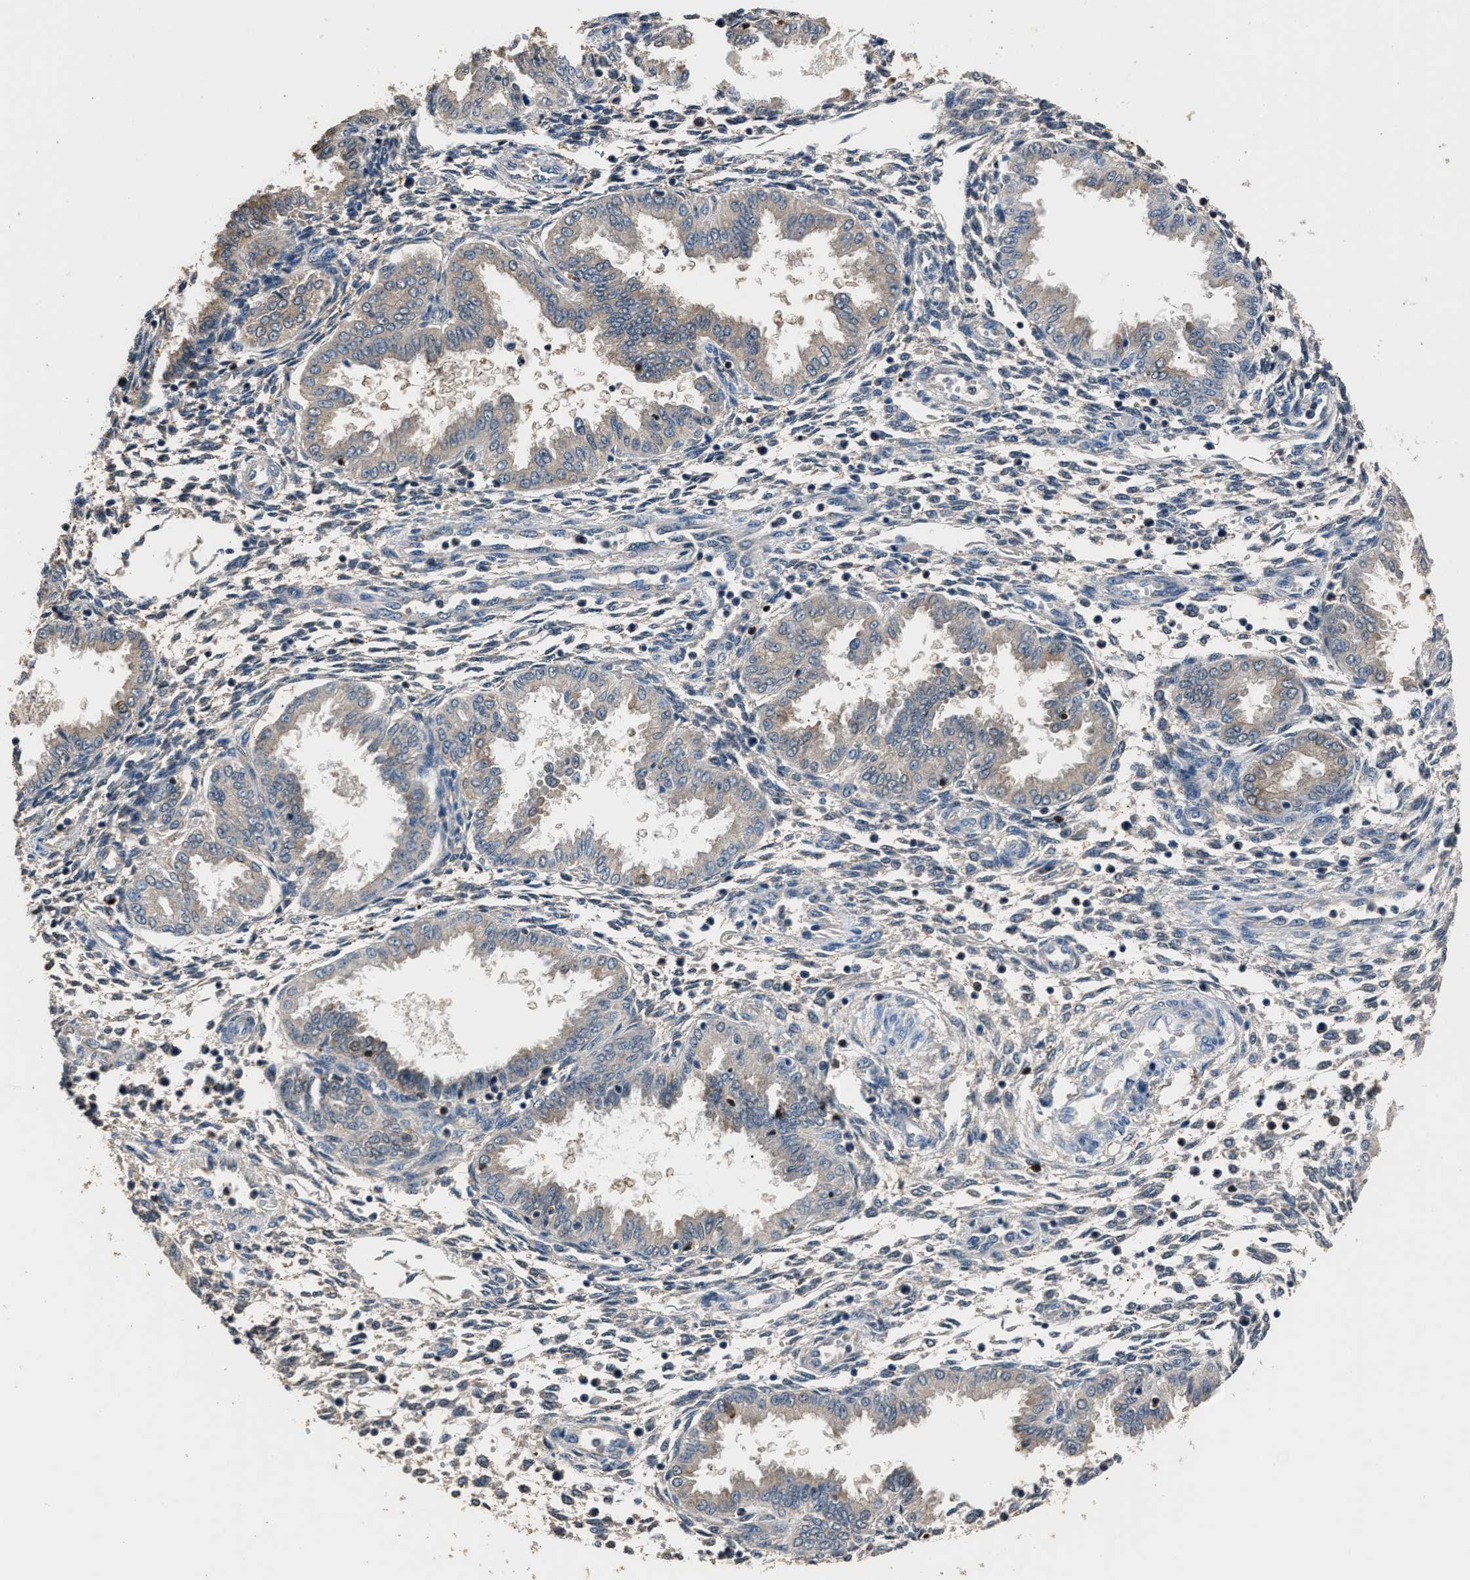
{"staining": {"intensity": "negative", "quantity": "none", "location": "none"}, "tissue": "endometrium", "cell_type": "Cells in endometrial stroma", "image_type": "normal", "snomed": [{"axis": "morphology", "description": "Normal tissue, NOS"}, {"axis": "topography", "description": "Endometrium"}], "caption": "An image of human endometrium is negative for staining in cells in endometrial stroma. (Stains: DAB (3,3'-diaminobenzidine) immunohistochemistry with hematoxylin counter stain, Microscopy: brightfield microscopy at high magnification).", "gene": "GSTP1", "patient": {"sex": "female", "age": 33}}